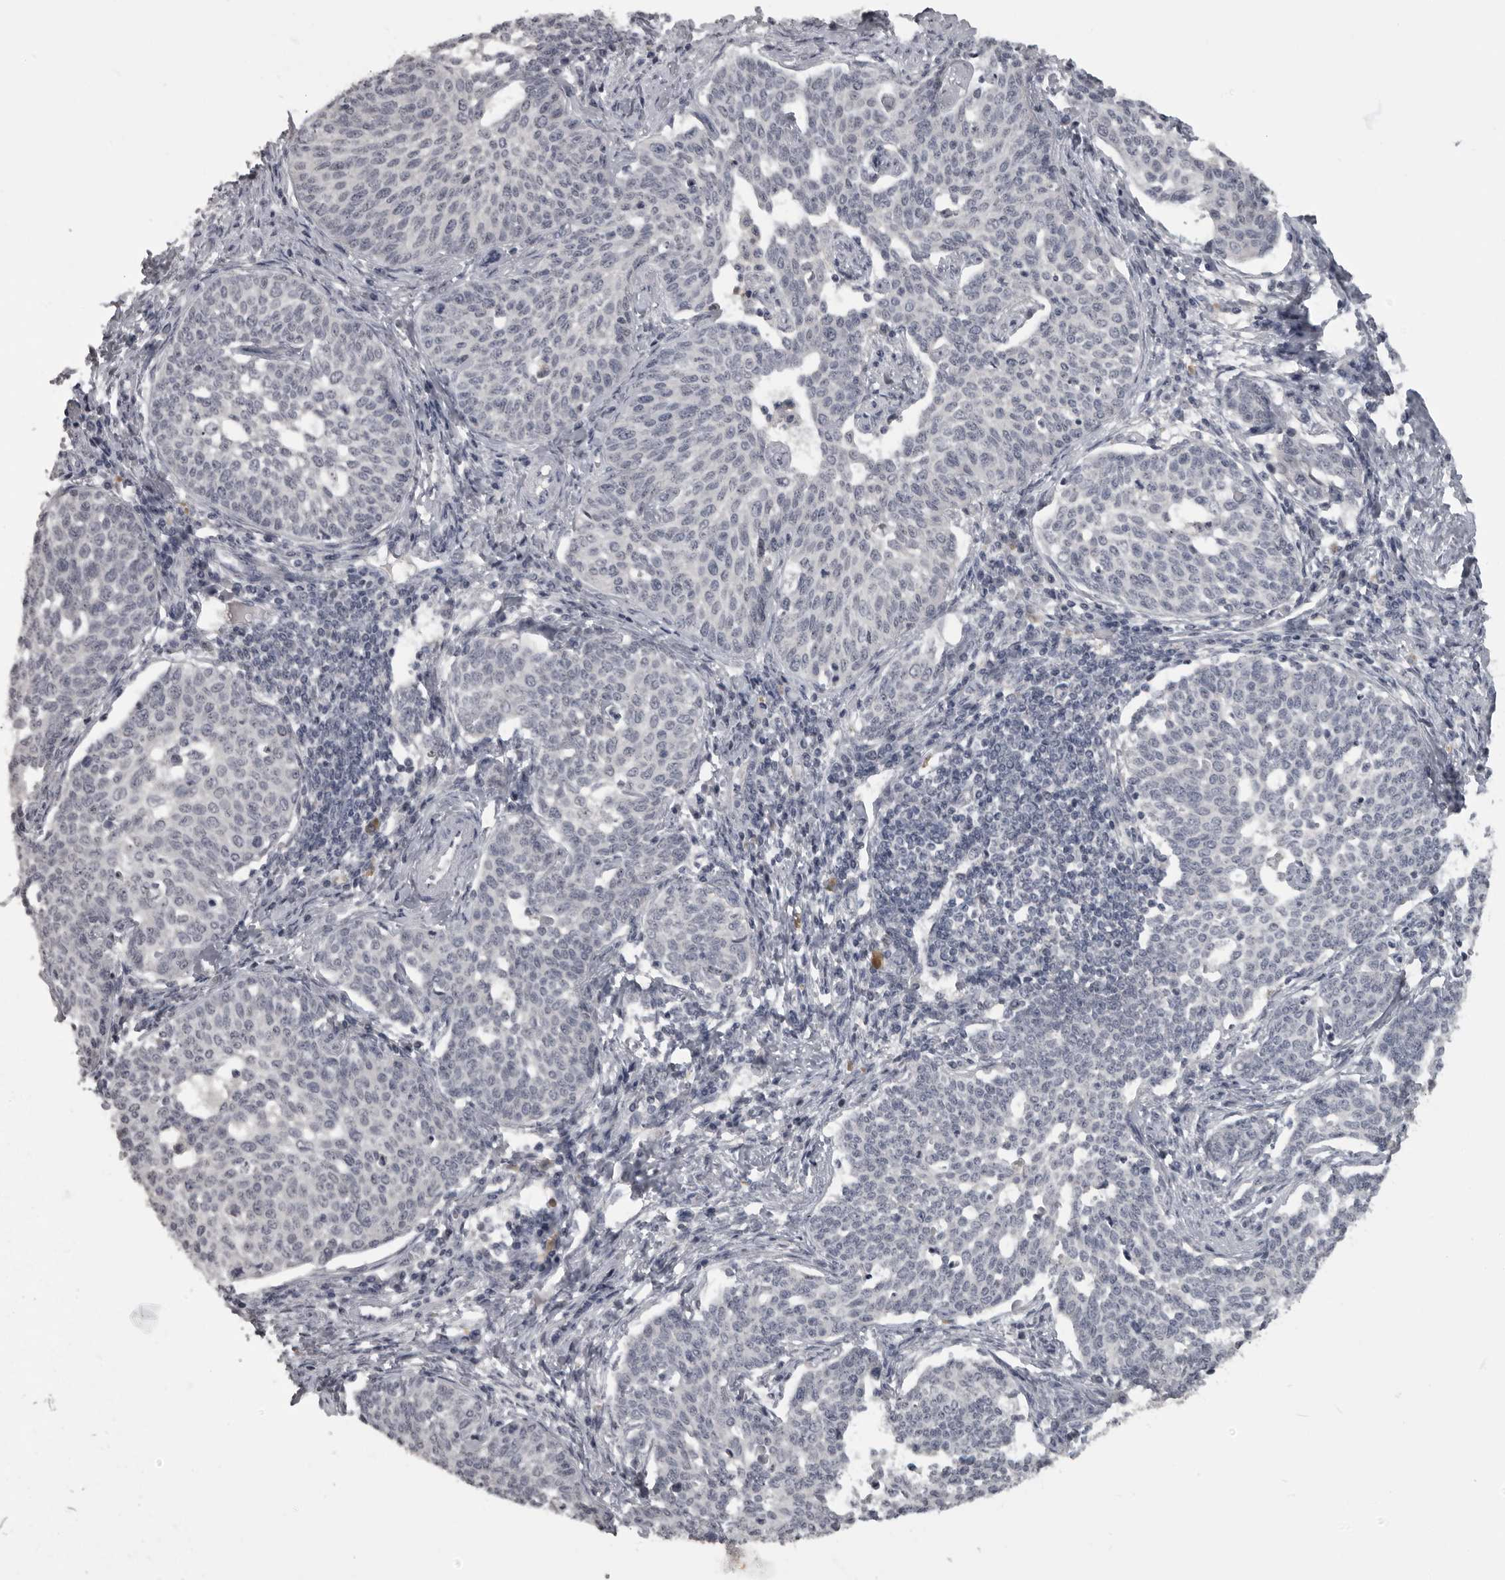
{"staining": {"intensity": "negative", "quantity": "none", "location": "none"}, "tissue": "cervical cancer", "cell_type": "Tumor cells", "image_type": "cancer", "snomed": [{"axis": "morphology", "description": "Squamous cell carcinoma, NOS"}, {"axis": "topography", "description": "Cervix"}], "caption": "Human cervical squamous cell carcinoma stained for a protein using immunohistochemistry shows no expression in tumor cells.", "gene": "MRTO4", "patient": {"sex": "female", "age": 34}}